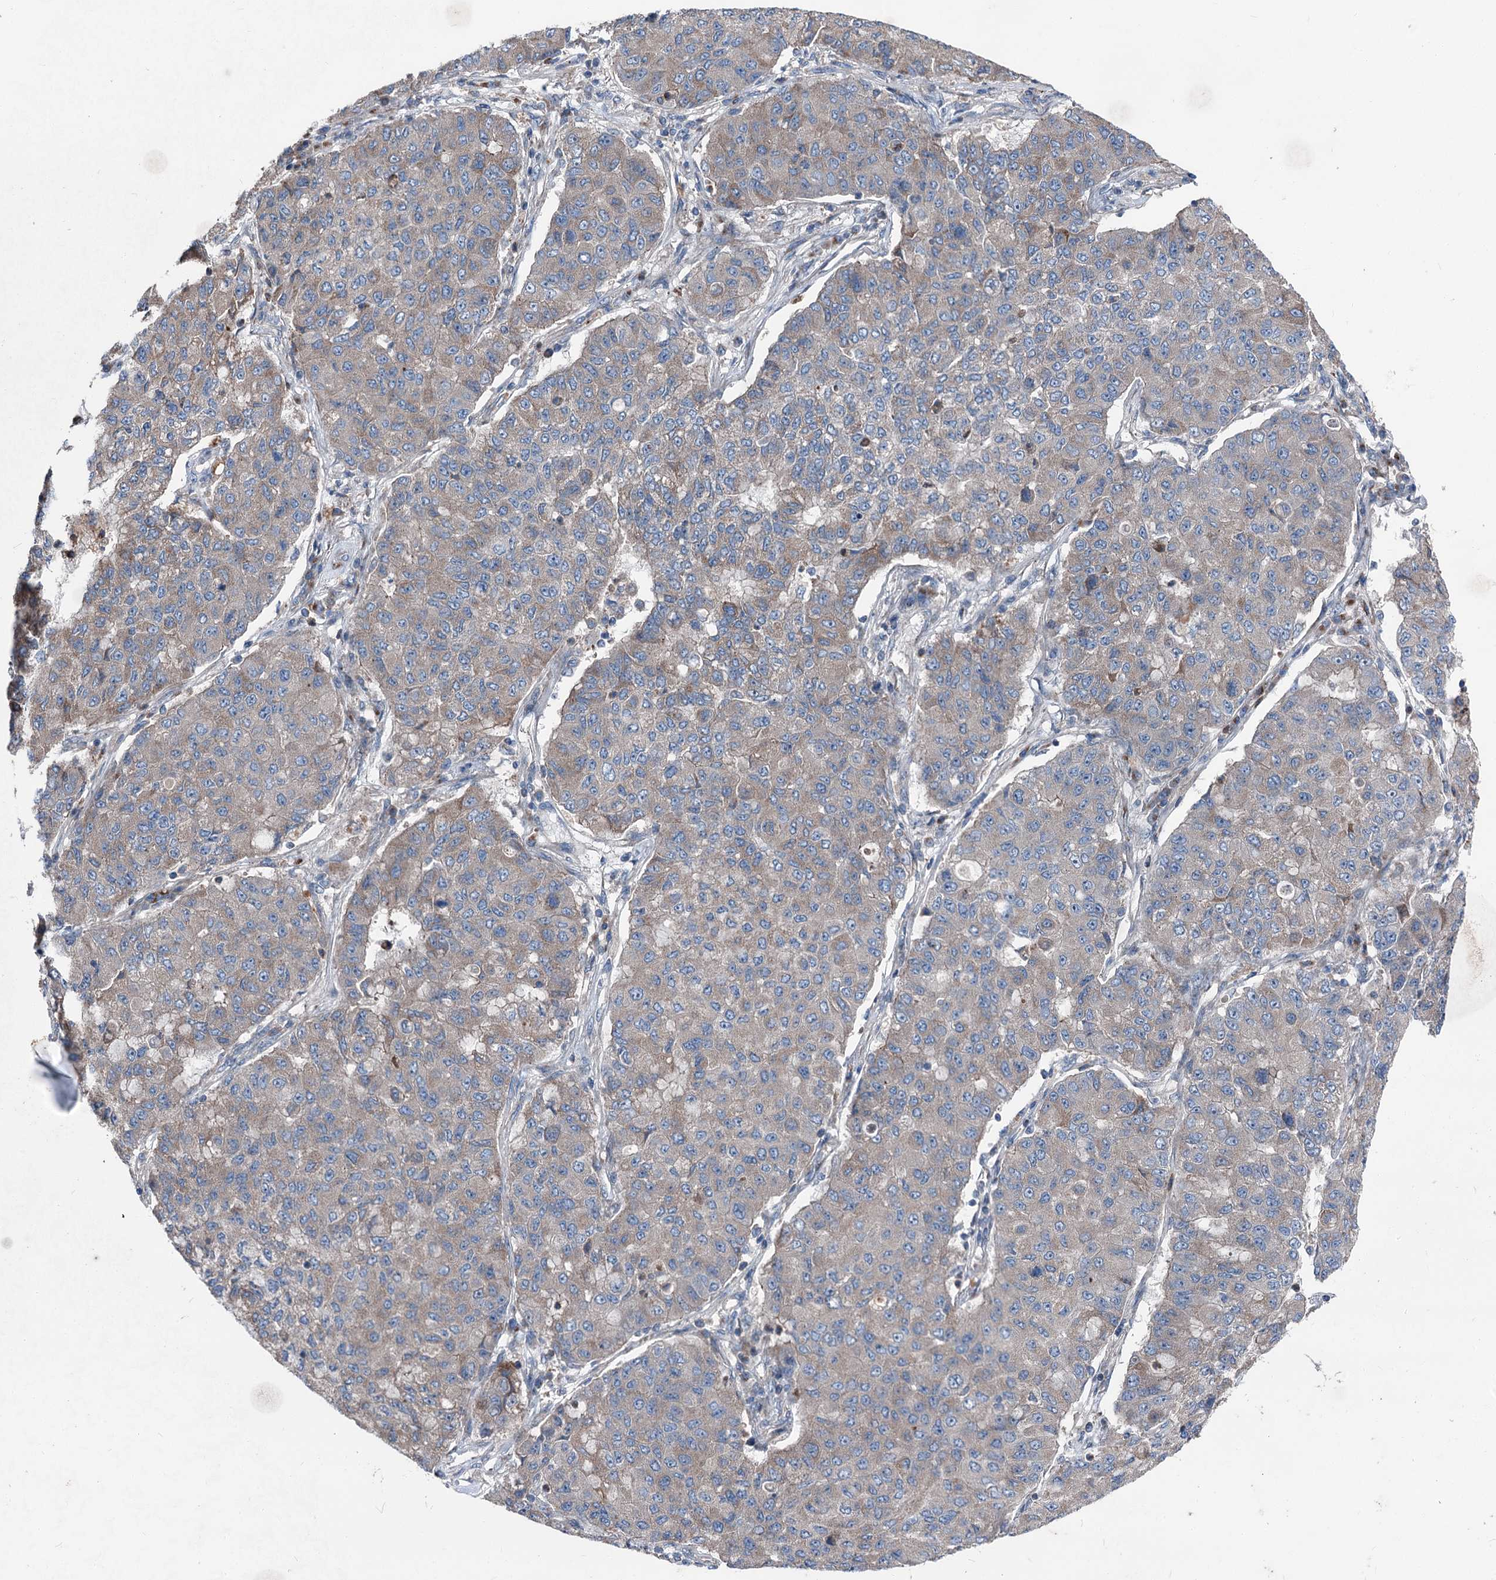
{"staining": {"intensity": "weak", "quantity": ">75%", "location": "cytoplasmic/membranous"}, "tissue": "lung cancer", "cell_type": "Tumor cells", "image_type": "cancer", "snomed": [{"axis": "morphology", "description": "Squamous cell carcinoma, NOS"}, {"axis": "topography", "description": "Lung"}], "caption": "Weak cytoplasmic/membranous positivity for a protein is appreciated in approximately >75% of tumor cells of lung cancer using IHC.", "gene": "RUFY1", "patient": {"sex": "male", "age": 74}}